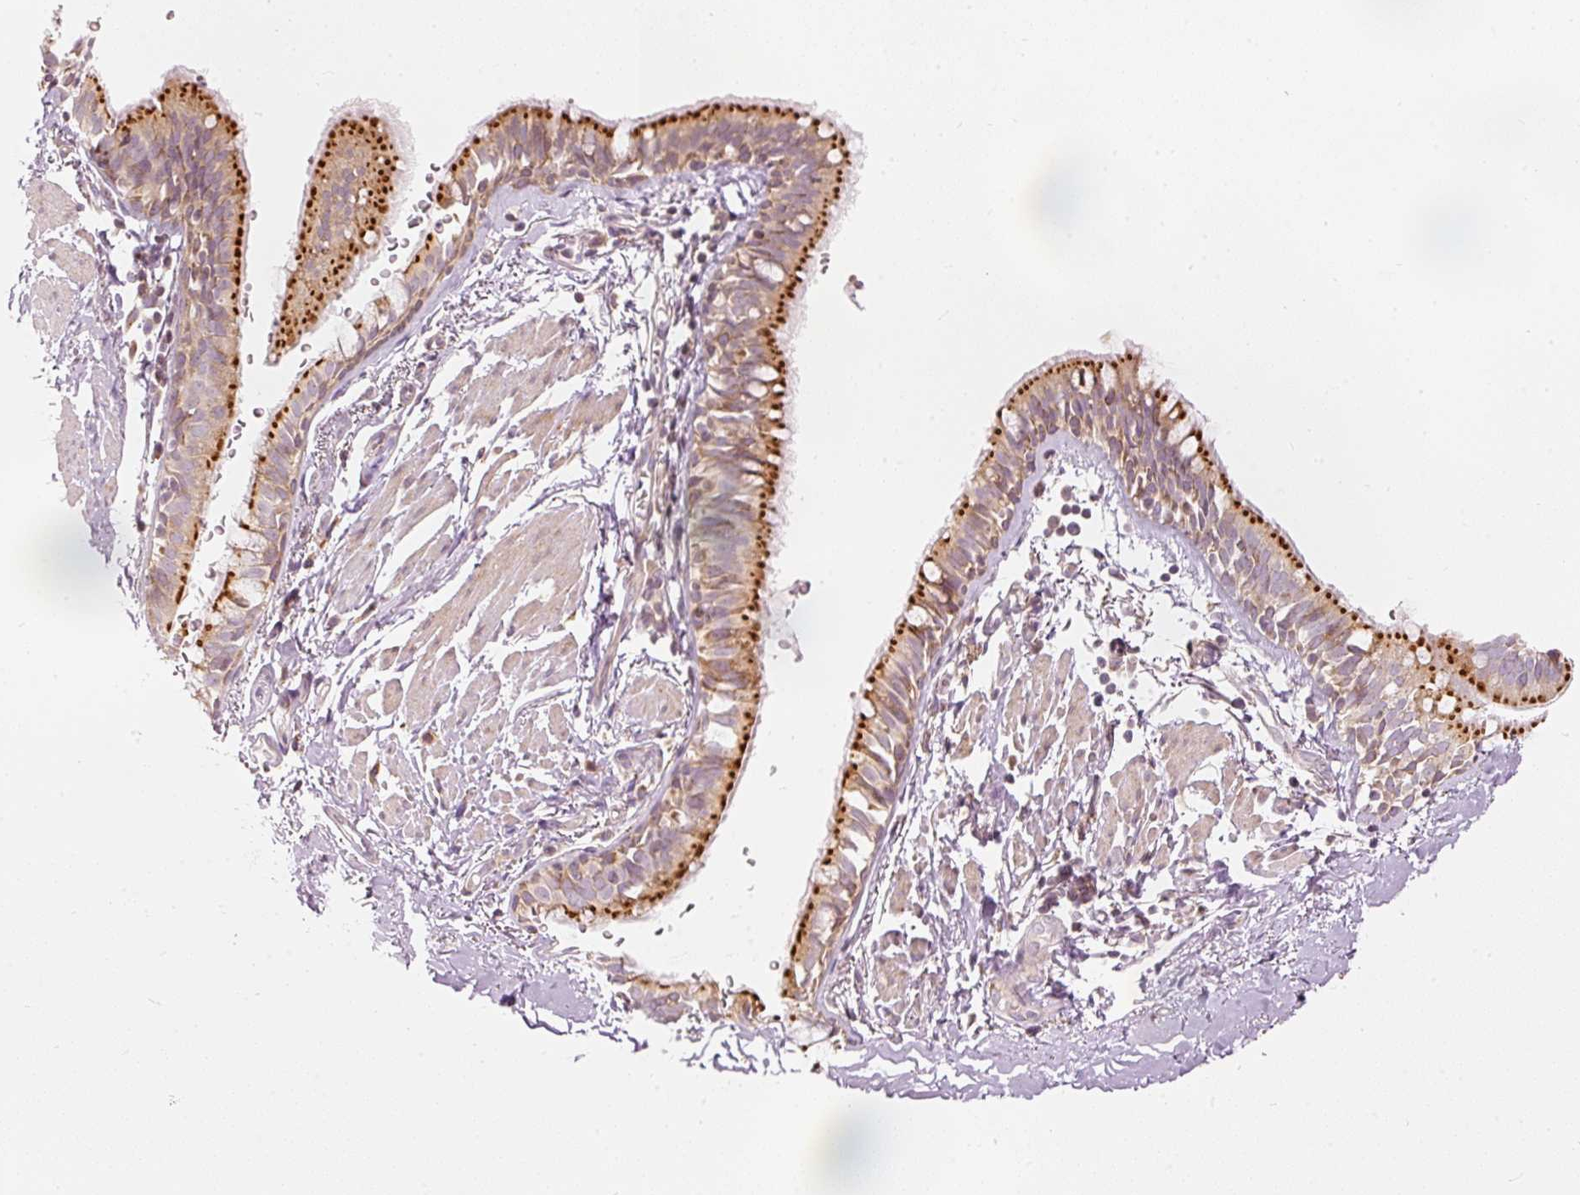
{"staining": {"intensity": "strong", "quantity": "25%-75%", "location": "cytoplasmic/membranous"}, "tissue": "bronchus", "cell_type": "Respiratory epithelial cells", "image_type": "normal", "snomed": [{"axis": "morphology", "description": "Normal tissue, NOS"}, {"axis": "topography", "description": "Bronchus"}], "caption": "An IHC image of normal tissue is shown. Protein staining in brown highlights strong cytoplasmic/membranous positivity in bronchus within respiratory epithelial cells.", "gene": "SNAPC5", "patient": {"sex": "male", "age": 67}}